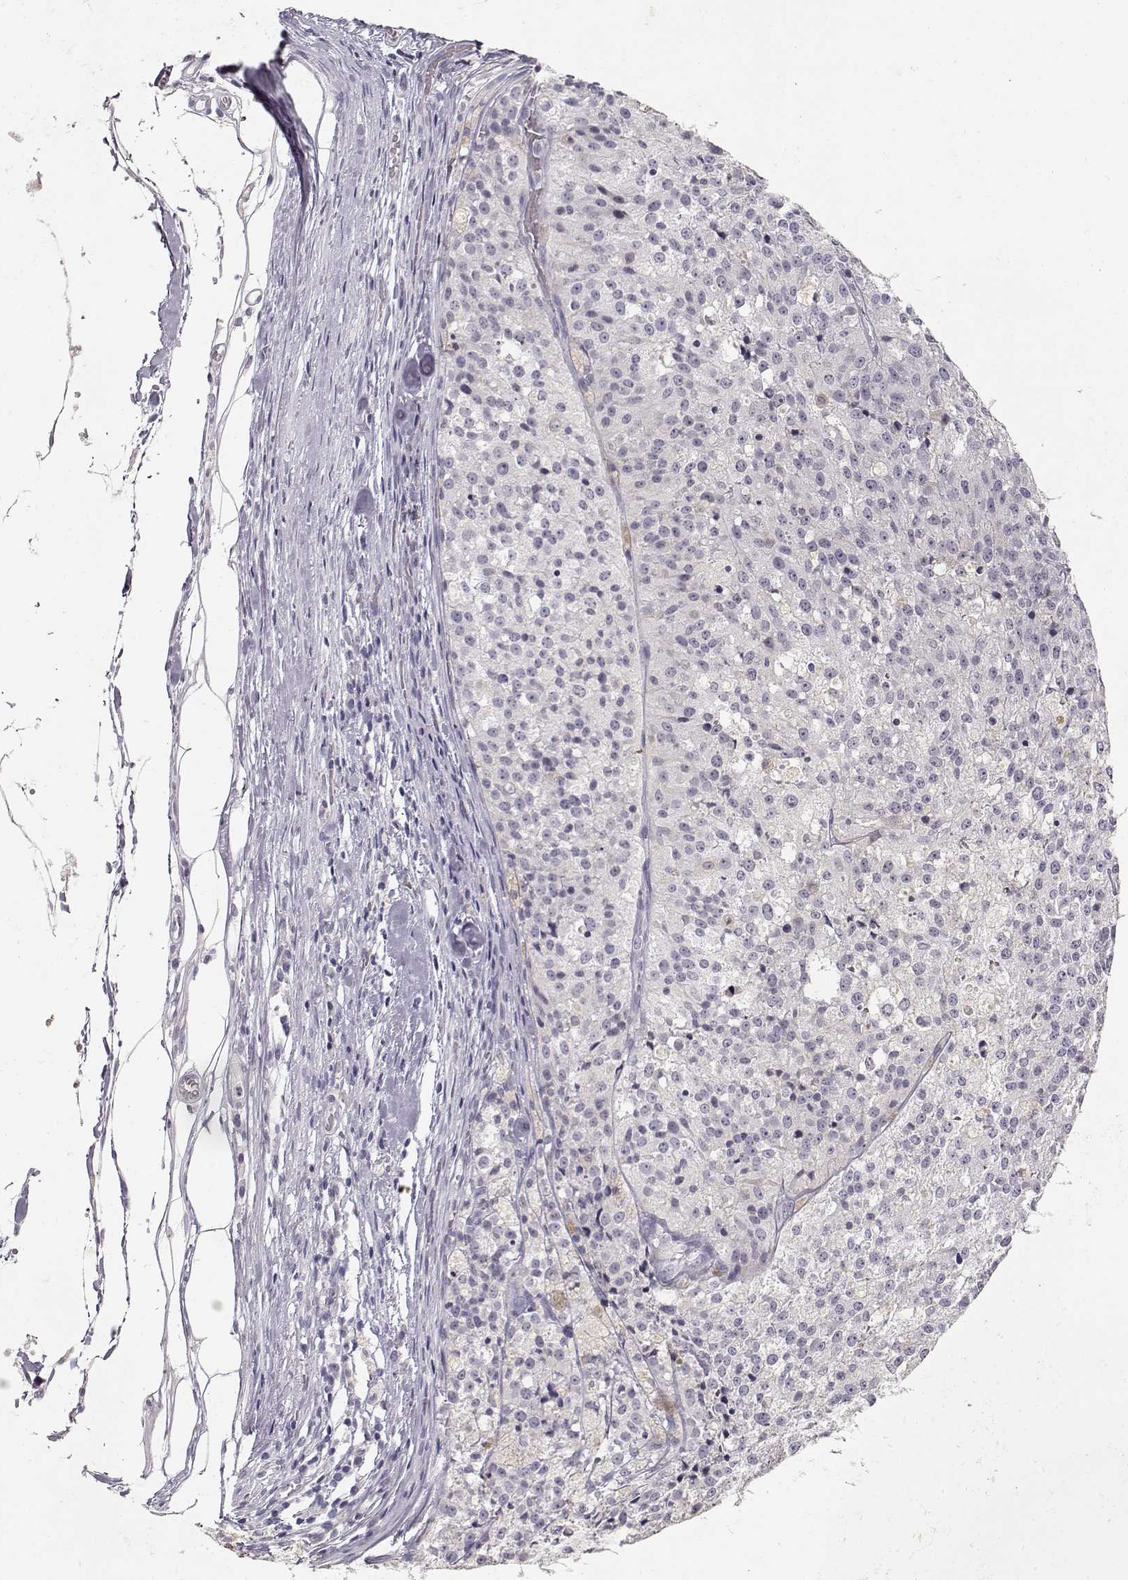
{"staining": {"intensity": "negative", "quantity": "none", "location": "none"}, "tissue": "melanoma", "cell_type": "Tumor cells", "image_type": "cancer", "snomed": [{"axis": "morphology", "description": "Malignant melanoma, Metastatic site"}, {"axis": "topography", "description": "Lymph node"}], "caption": "Melanoma was stained to show a protein in brown. There is no significant staining in tumor cells. Nuclei are stained in blue.", "gene": "TPH2", "patient": {"sex": "female", "age": 64}}